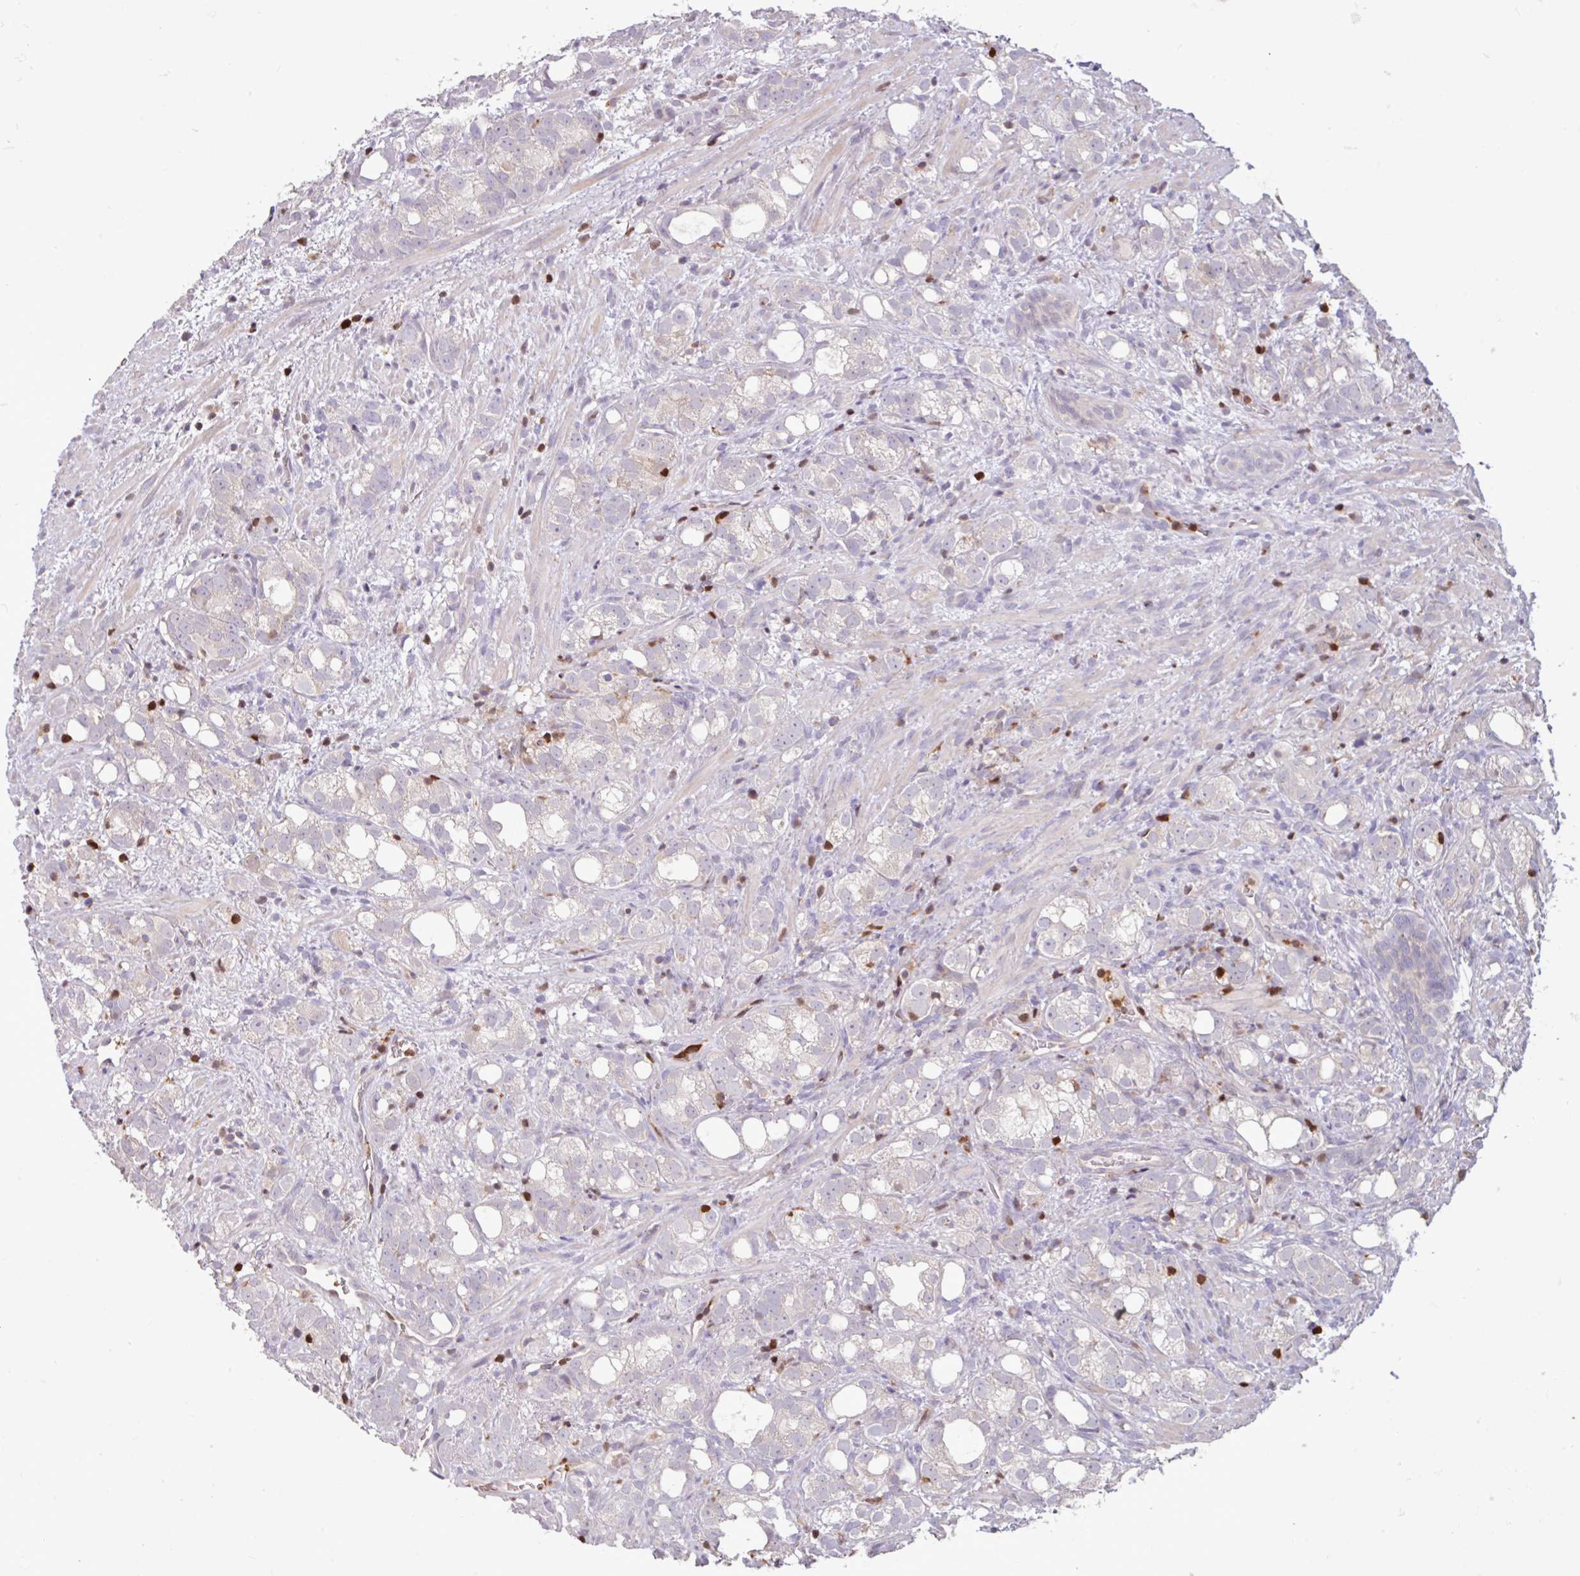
{"staining": {"intensity": "negative", "quantity": "none", "location": "none"}, "tissue": "prostate cancer", "cell_type": "Tumor cells", "image_type": "cancer", "snomed": [{"axis": "morphology", "description": "Adenocarcinoma, High grade"}, {"axis": "topography", "description": "Prostate"}], "caption": "A high-resolution micrograph shows immunohistochemistry (IHC) staining of high-grade adenocarcinoma (prostate), which demonstrates no significant staining in tumor cells. (DAB (3,3'-diaminobenzidine) immunohistochemistry (IHC), high magnification).", "gene": "SEC61G", "patient": {"sex": "male", "age": 82}}